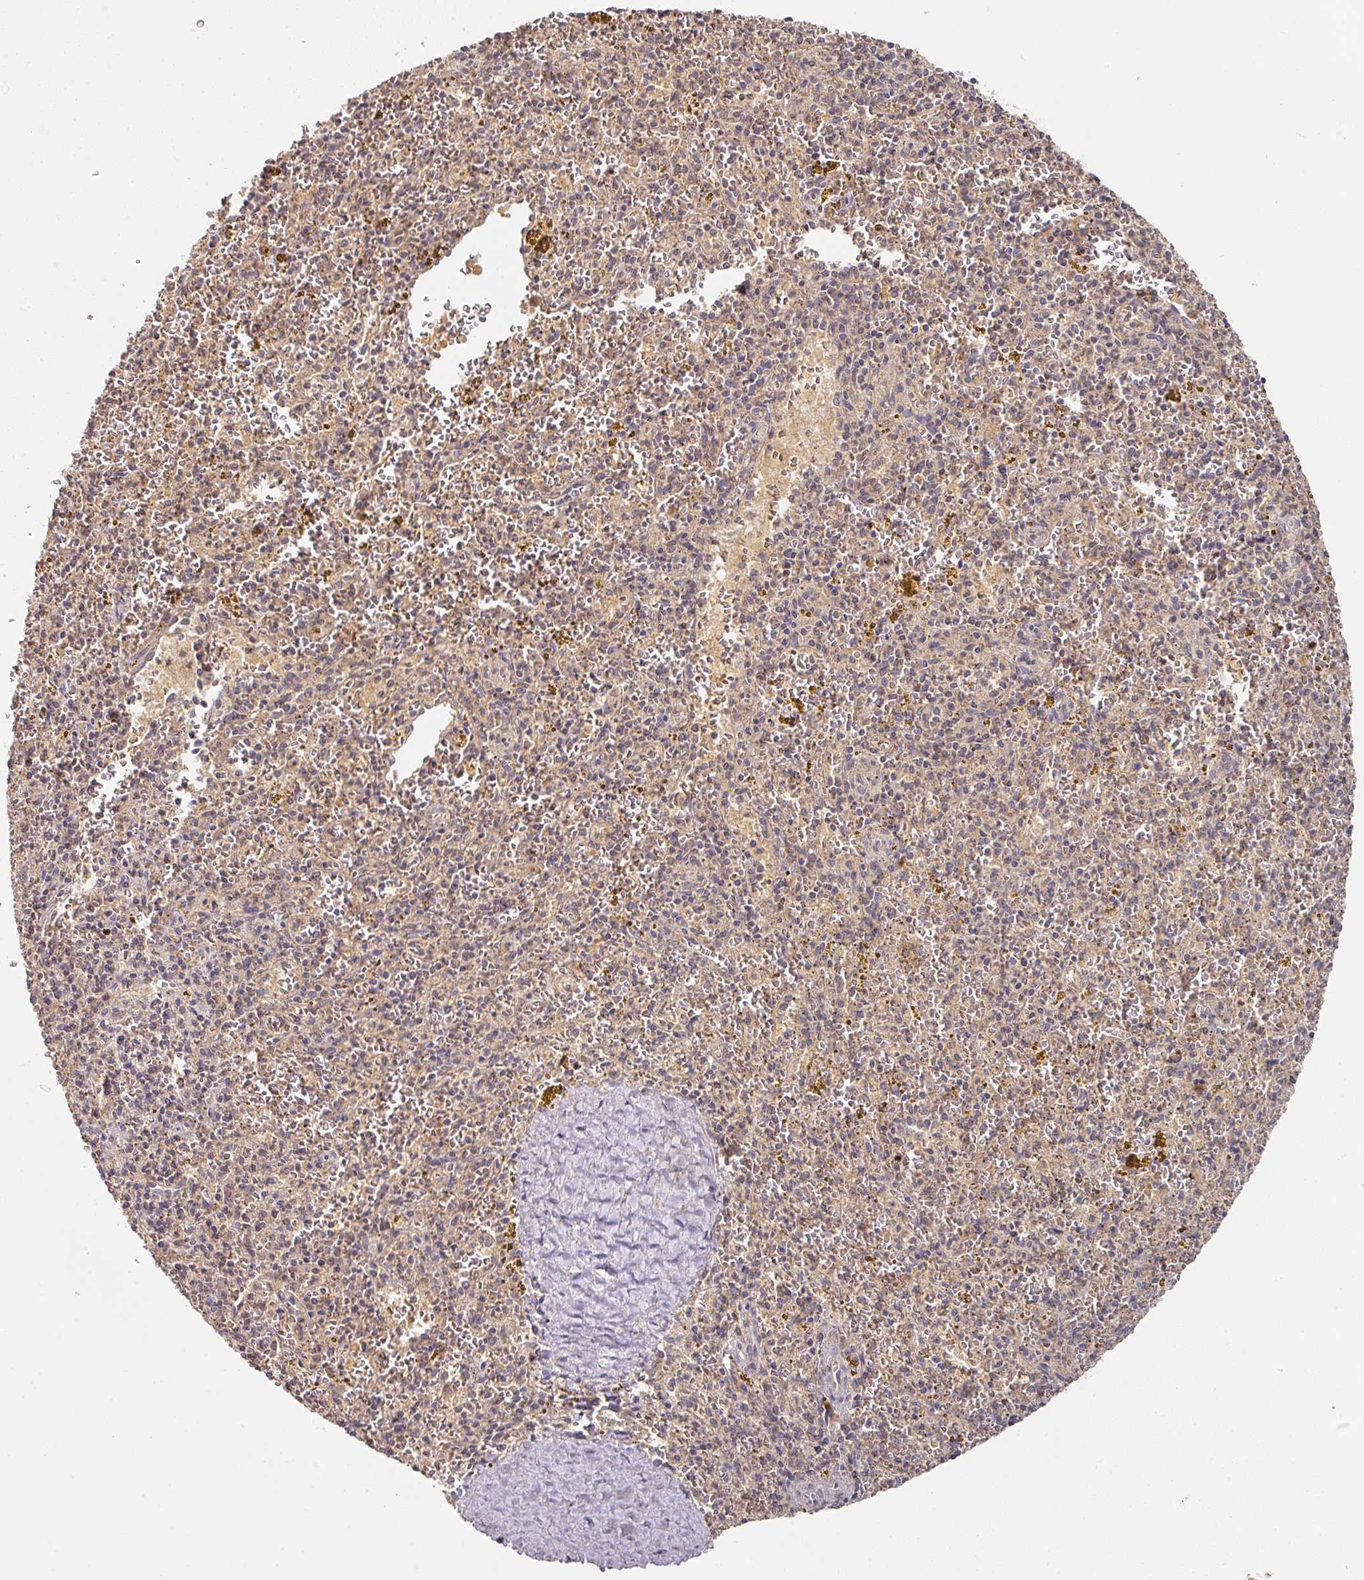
{"staining": {"intensity": "negative", "quantity": "none", "location": "none"}, "tissue": "spleen", "cell_type": "Cells in red pulp", "image_type": "normal", "snomed": [{"axis": "morphology", "description": "Normal tissue, NOS"}, {"axis": "topography", "description": "Spleen"}], "caption": "High power microscopy photomicrograph of an immunohistochemistry image of benign spleen, revealing no significant positivity in cells in red pulp.", "gene": "EXTL3", "patient": {"sex": "male", "age": 57}}